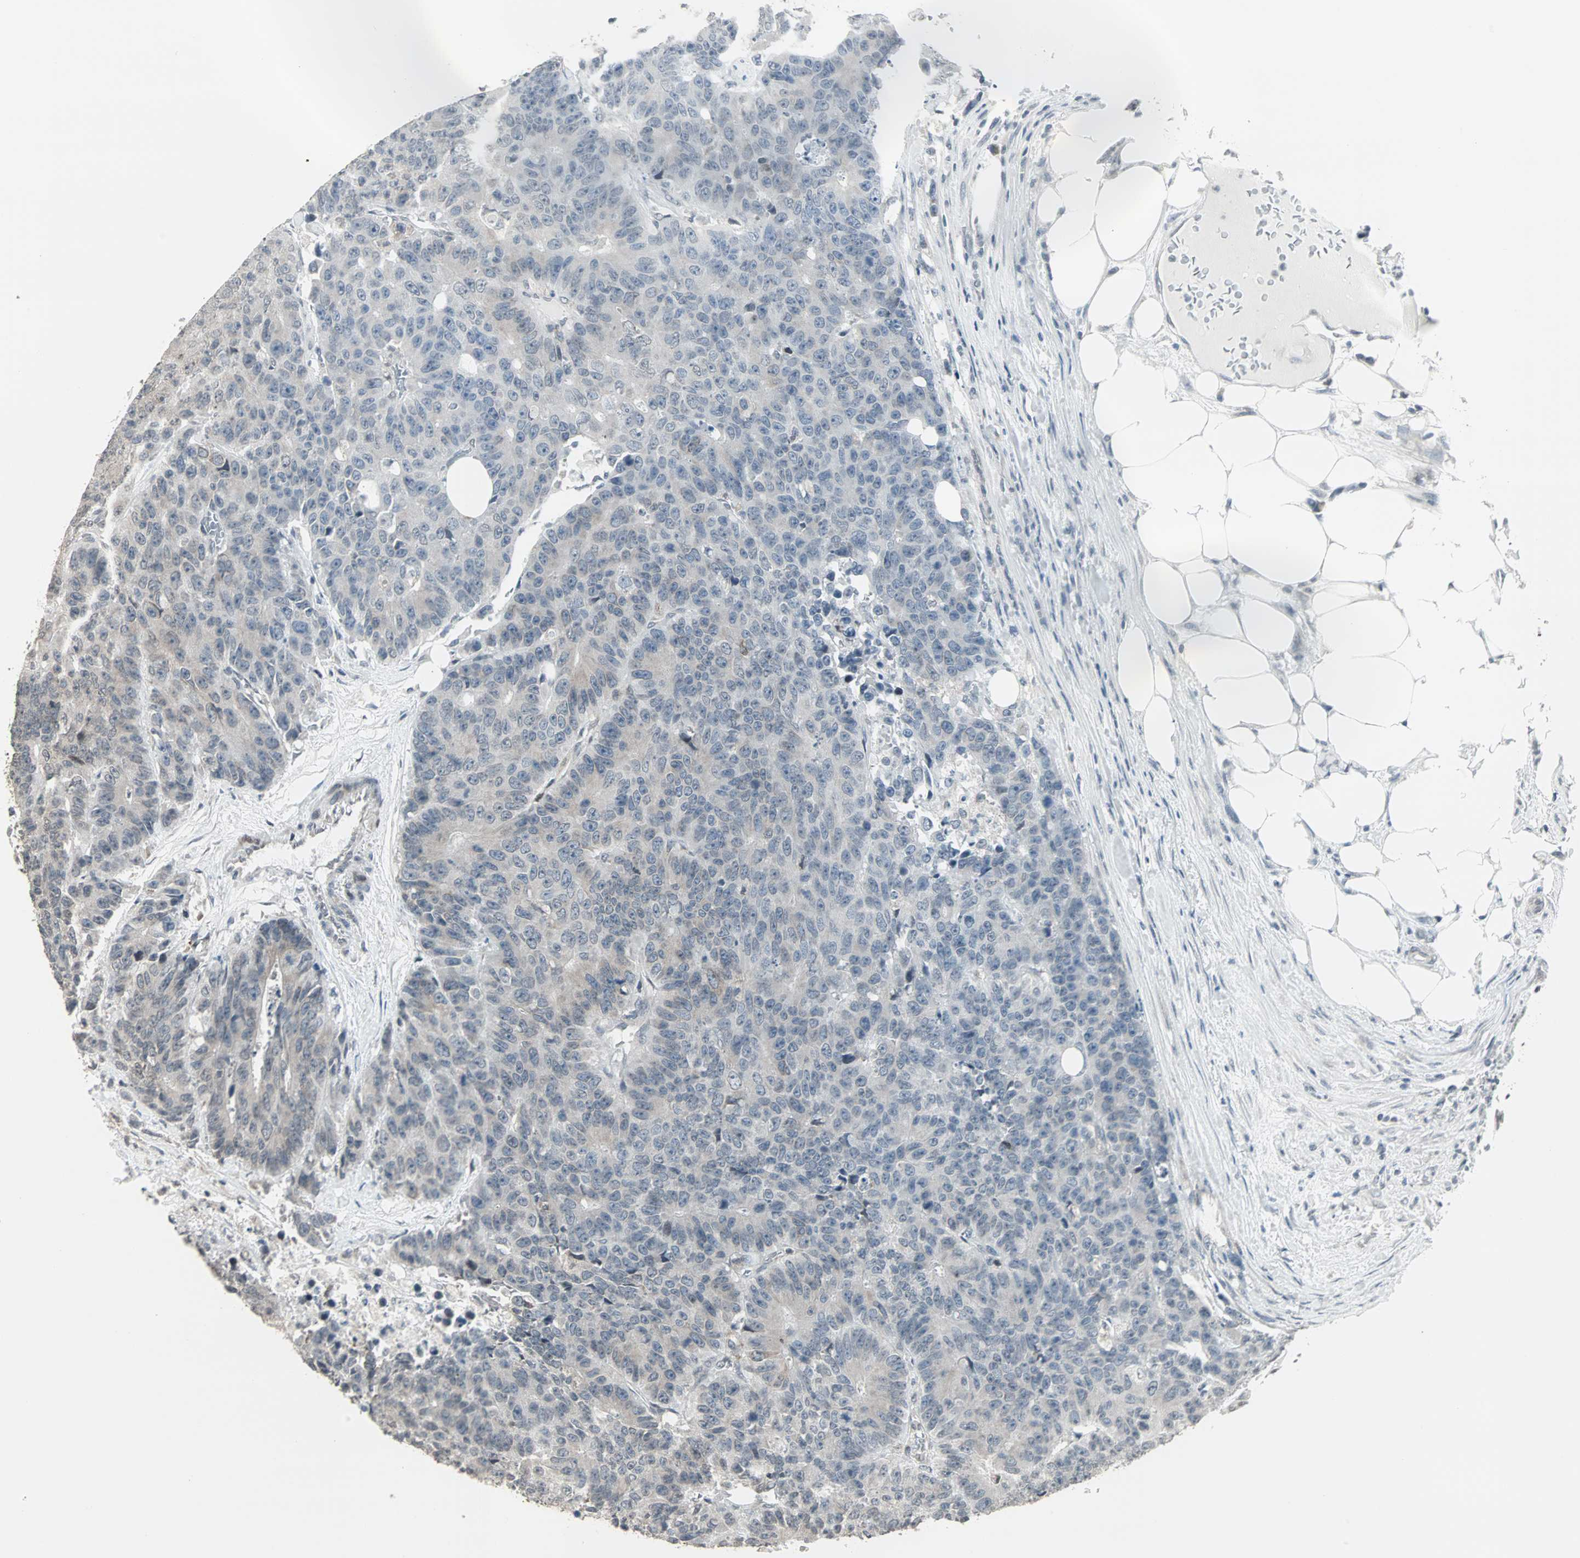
{"staining": {"intensity": "negative", "quantity": "none", "location": "none"}, "tissue": "colorectal cancer", "cell_type": "Tumor cells", "image_type": "cancer", "snomed": [{"axis": "morphology", "description": "Adenocarcinoma, NOS"}, {"axis": "topography", "description": "Colon"}], "caption": "Immunohistochemical staining of colorectal cancer displays no significant expression in tumor cells. (Brightfield microscopy of DAB immunohistochemistry at high magnification).", "gene": "CBLC", "patient": {"sex": "female", "age": 86}}